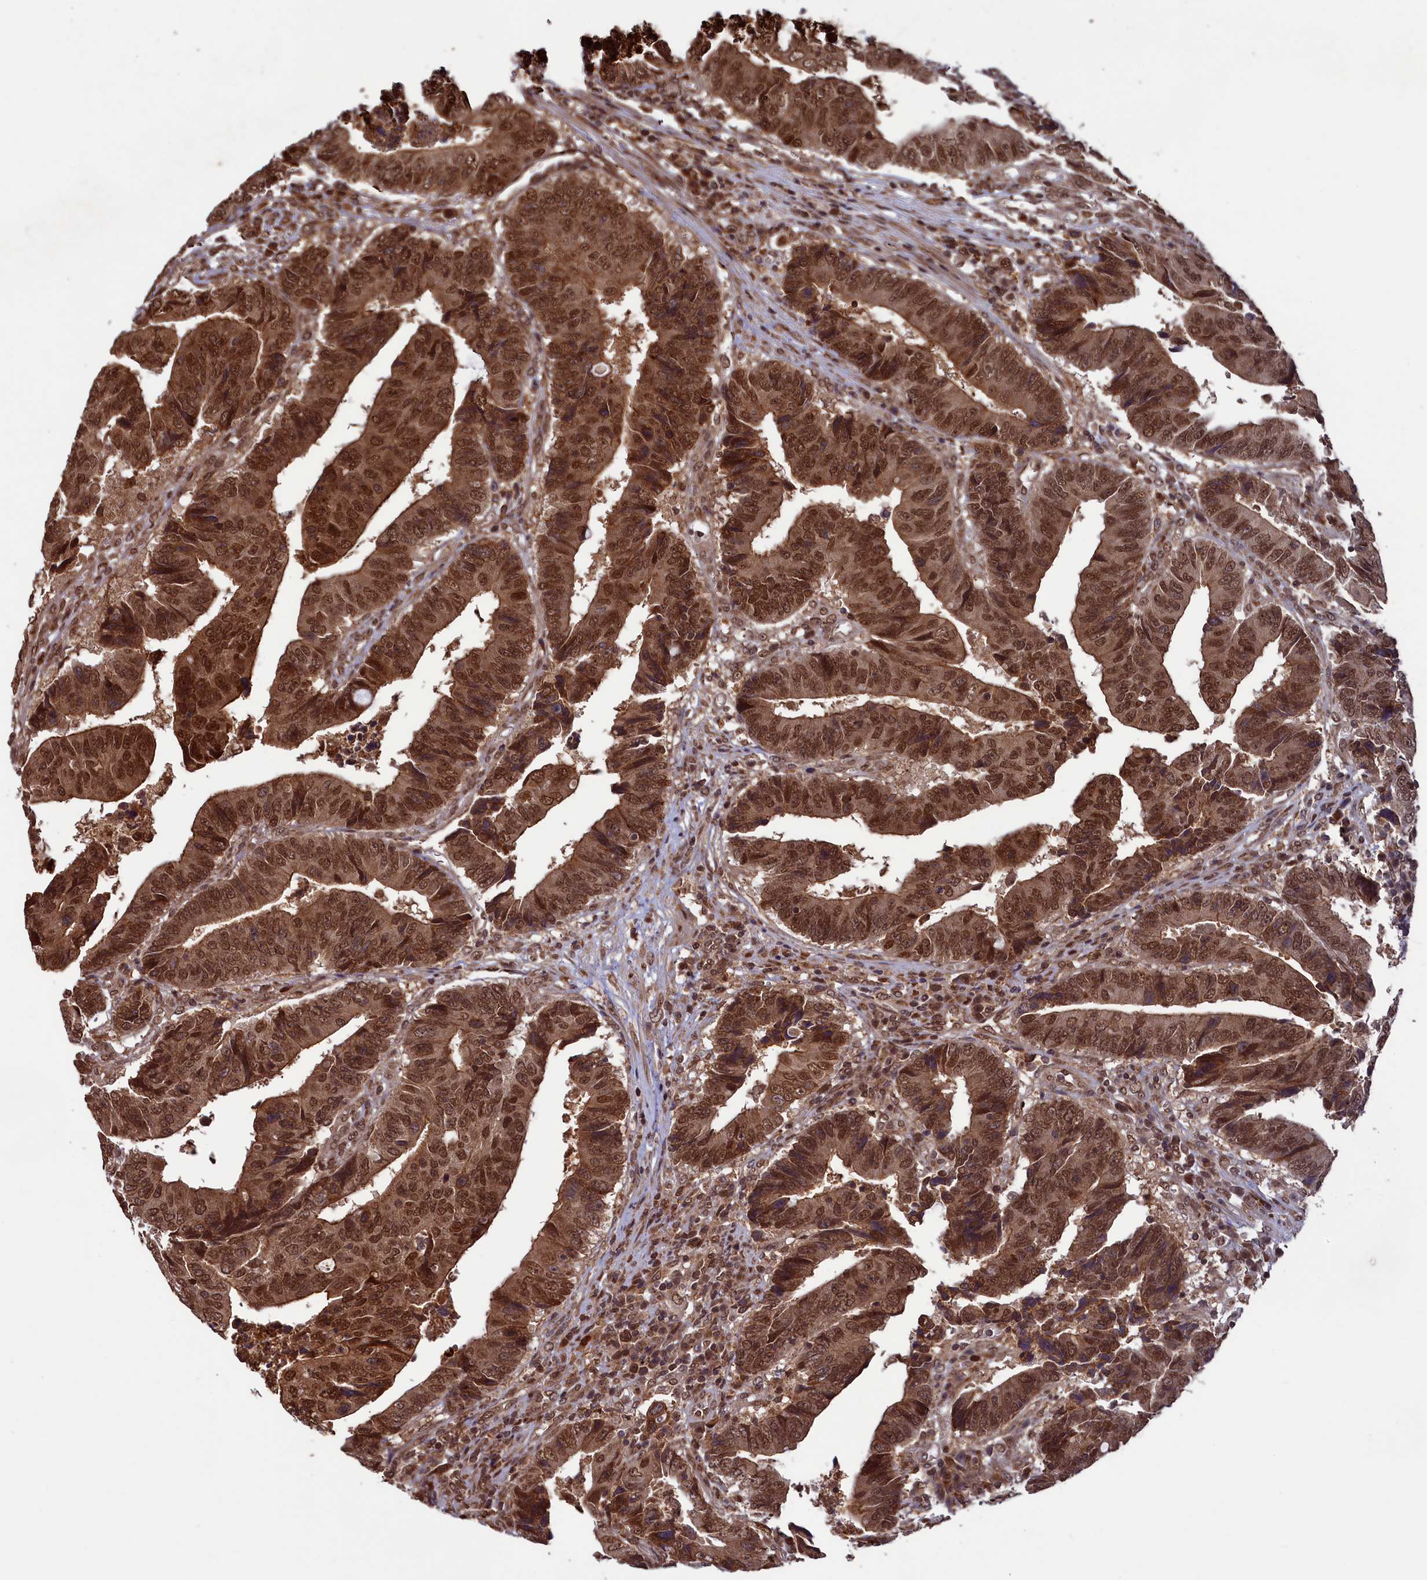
{"staining": {"intensity": "strong", "quantity": ">75%", "location": "cytoplasmic/membranous,nuclear"}, "tissue": "colorectal cancer", "cell_type": "Tumor cells", "image_type": "cancer", "snomed": [{"axis": "morphology", "description": "Adenocarcinoma, NOS"}, {"axis": "topography", "description": "Rectum"}], "caption": "Immunohistochemical staining of colorectal cancer (adenocarcinoma) exhibits high levels of strong cytoplasmic/membranous and nuclear protein positivity in about >75% of tumor cells. The staining is performed using DAB brown chromogen to label protein expression. The nuclei are counter-stained blue using hematoxylin.", "gene": "NAE1", "patient": {"sex": "male", "age": 84}}